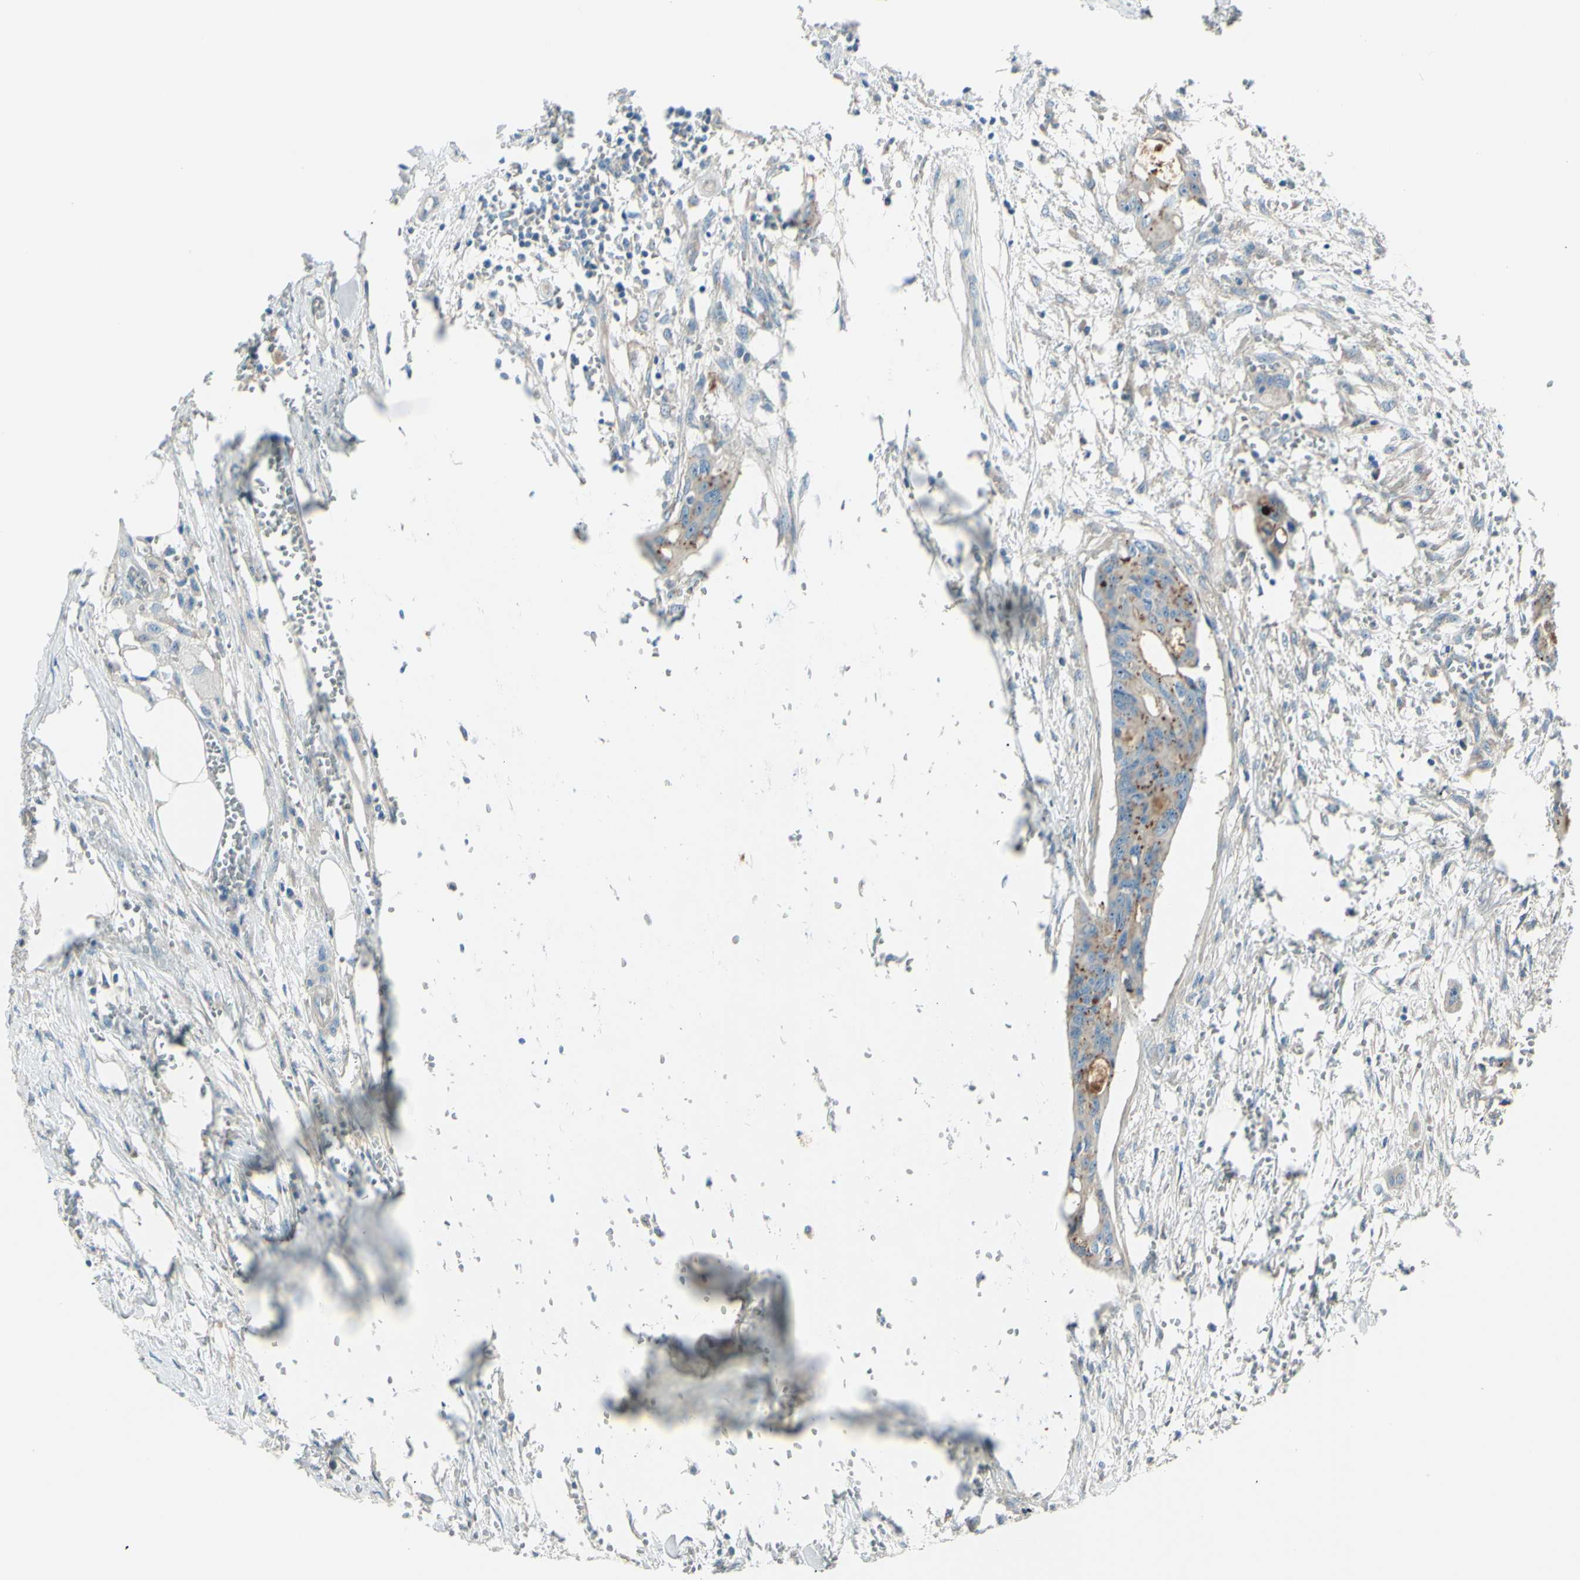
{"staining": {"intensity": "moderate", "quantity": ">75%", "location": "cytoplasmic/membranous"}, "tissue": "colorectal cancer", "cell_type": "Tumor cells", "image_type": "cancer", "snomed": [{"axis": "morphology", "description": "Adenocarcinoma, NOS"}, {"axis": "topography", "description": "Colon"}], "caption": "Immunohistochemical staining of human colorectal cancer (adenocarcinoma) shows medium levels of moderate cytoplasmic/membranous protein staining in about >75% of tumor cells. (DAB IHC, brown staining for protein, blue staining for nuclei).", "gene": "PCDHGA2", "patient": {"sex": "female", "age": 57}}